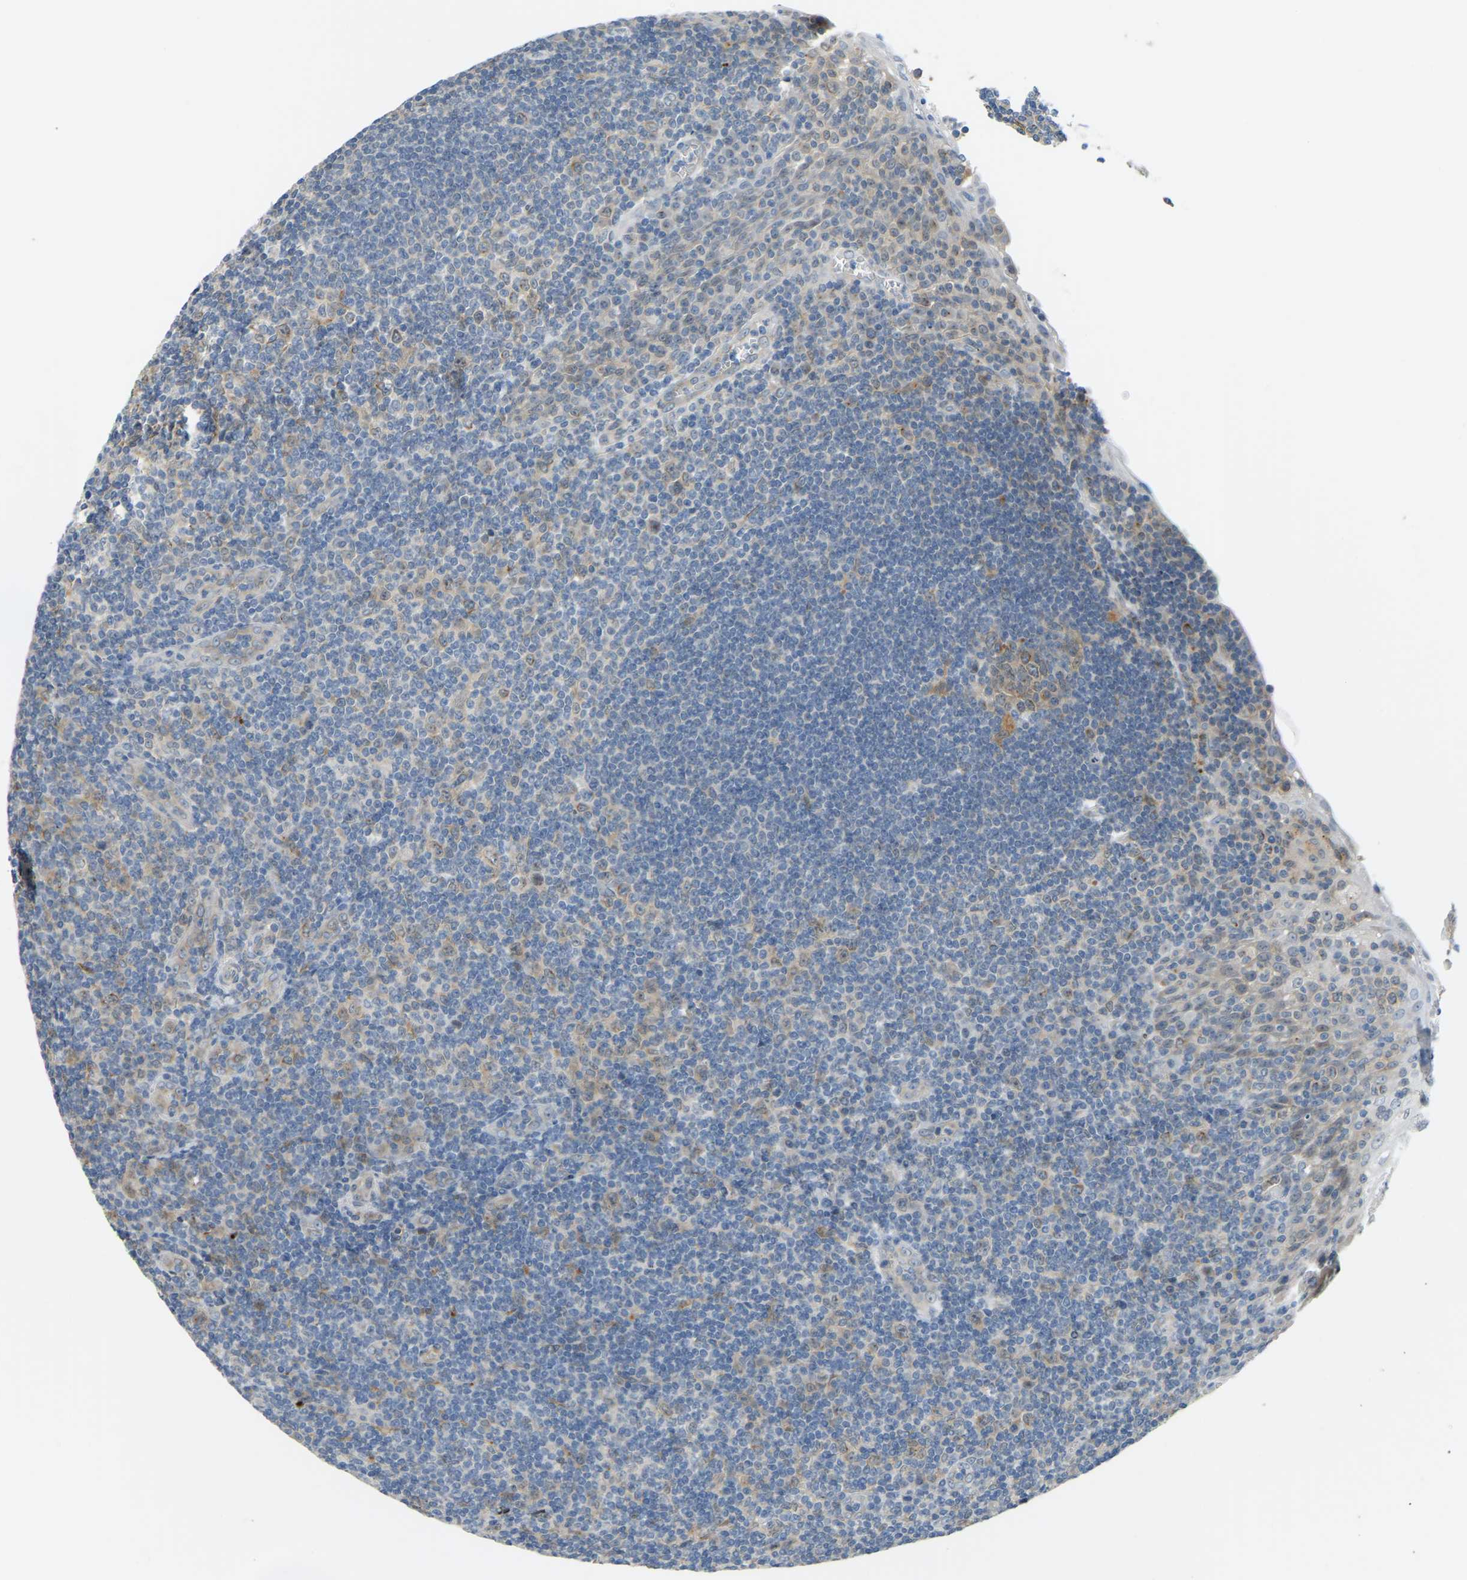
{"staining": {"intensity": "moderate", "quantity": "<25%", "location": "cytoplasmic/membranous"}, "tissue": "tonsil", "cell_type": "Germinal center cells", "image_type": "normal", "snomed": [{"axis": "morphology", "description": "Normal tissue, NOS"}, {"axis": "topography", "description": "Tonsil"}], "caption": "An immunohistochemistry histopathology image of unremarkable tissue is shown. Protein staining in brown labels moderate cytoplasmic/membranous positivity in tonsil within germinal center cells. Nuclei are stained in blue.", "gene": "NME8", "patient": {"sex": "male", "age": 37}}